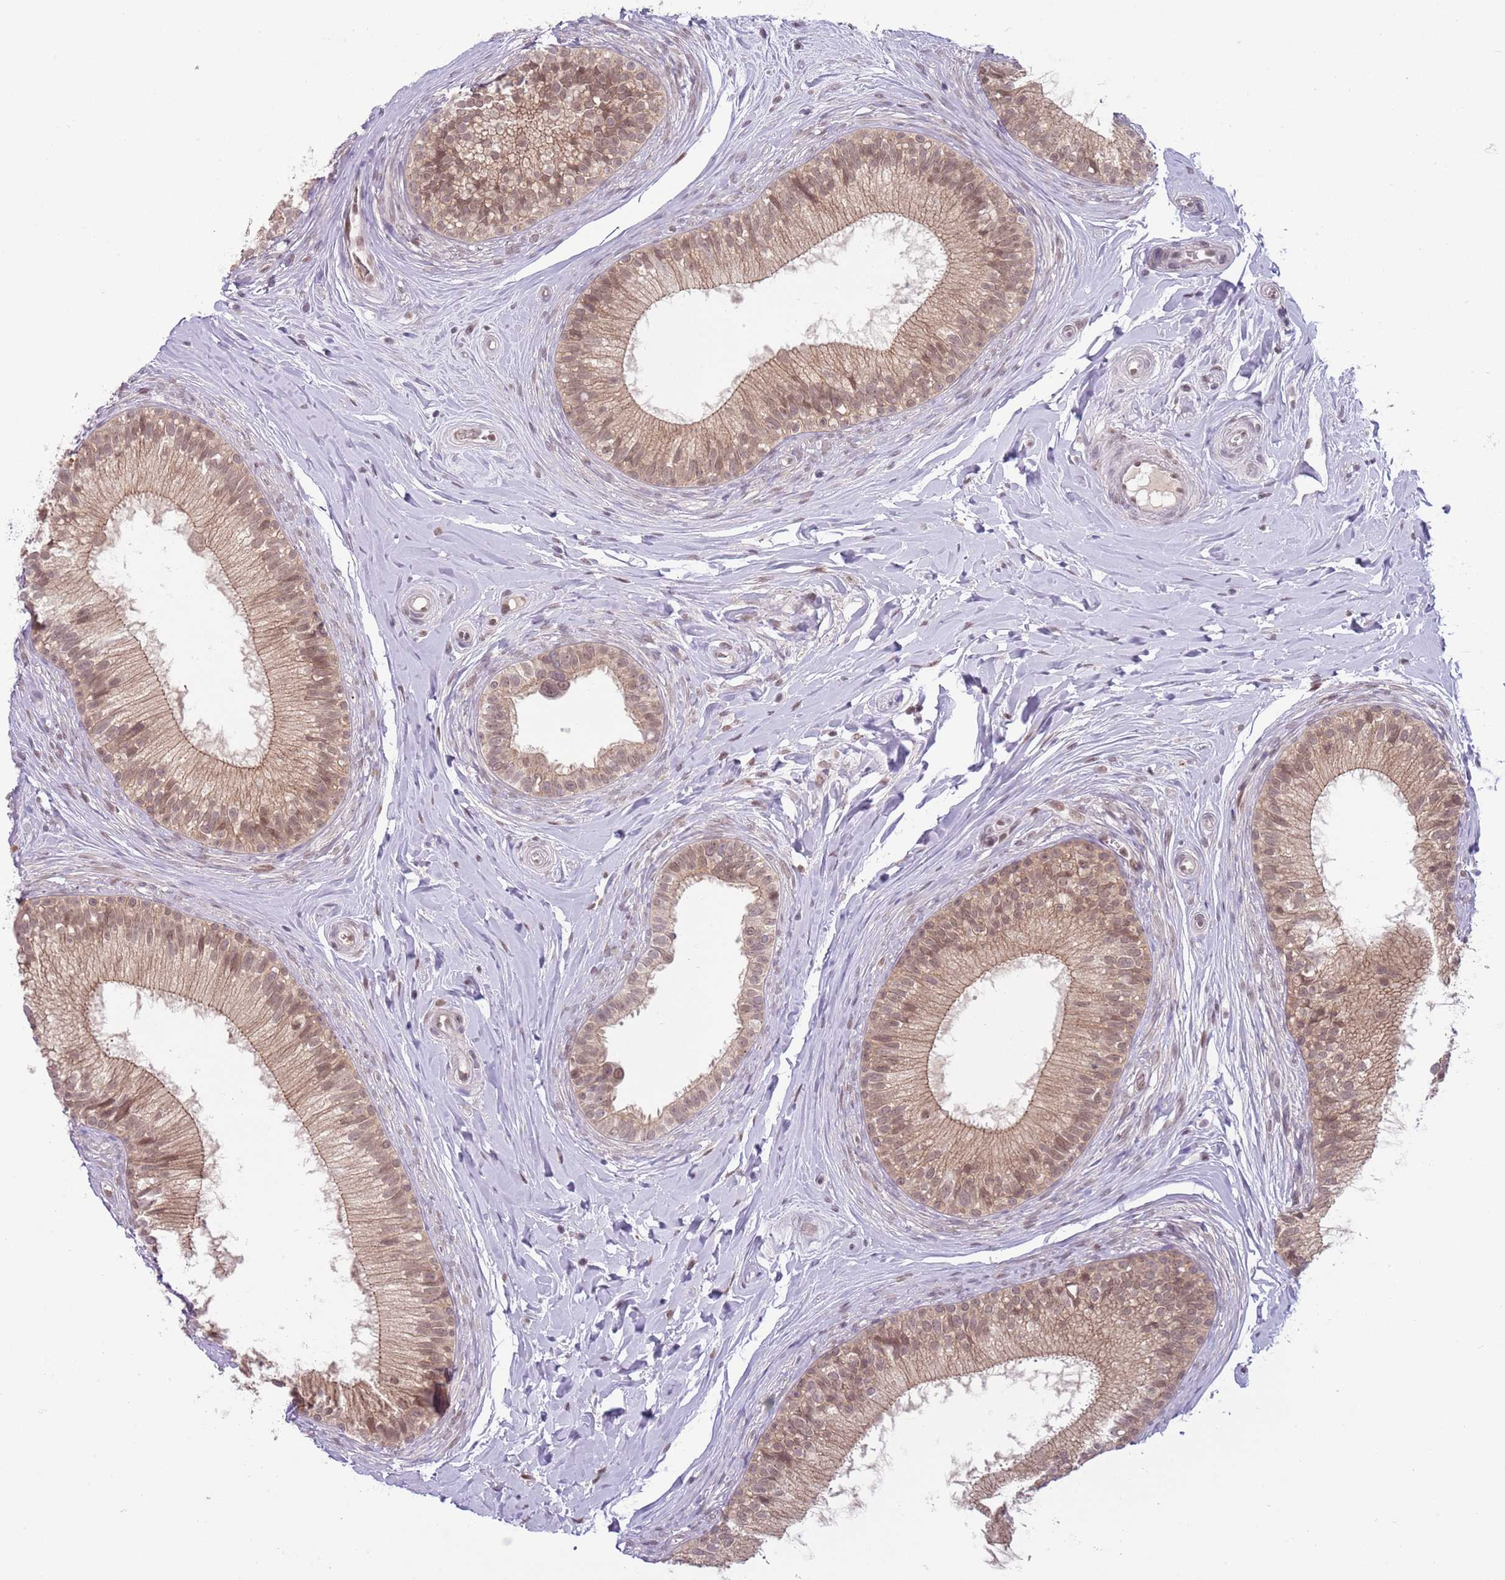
{"staining": {"intensity": "moderate", "quantity": ">75%", "location": "cytoplasmic/membranous,nuclear"}, "tissue": "epididymis", "cell_type": "Glandular cells", "image_type": "normal", "snomed": [{"axis": "morphology", "description": "Normal tissue, NOS"}, {"axis": "topography", "description": "Epididymis"}], "caption": "Glandular cells display medium levels of moderate cytoplasmic/membranous,nuclear staining in approximately >75% of cells in normal epididymis. (DAB (3,3'-diaminobenzidine) IHC, brown staining for protein, blue staining for nuclei).", "gene": "TM2D1", "patient": {"sex": "male", "age": 33}}